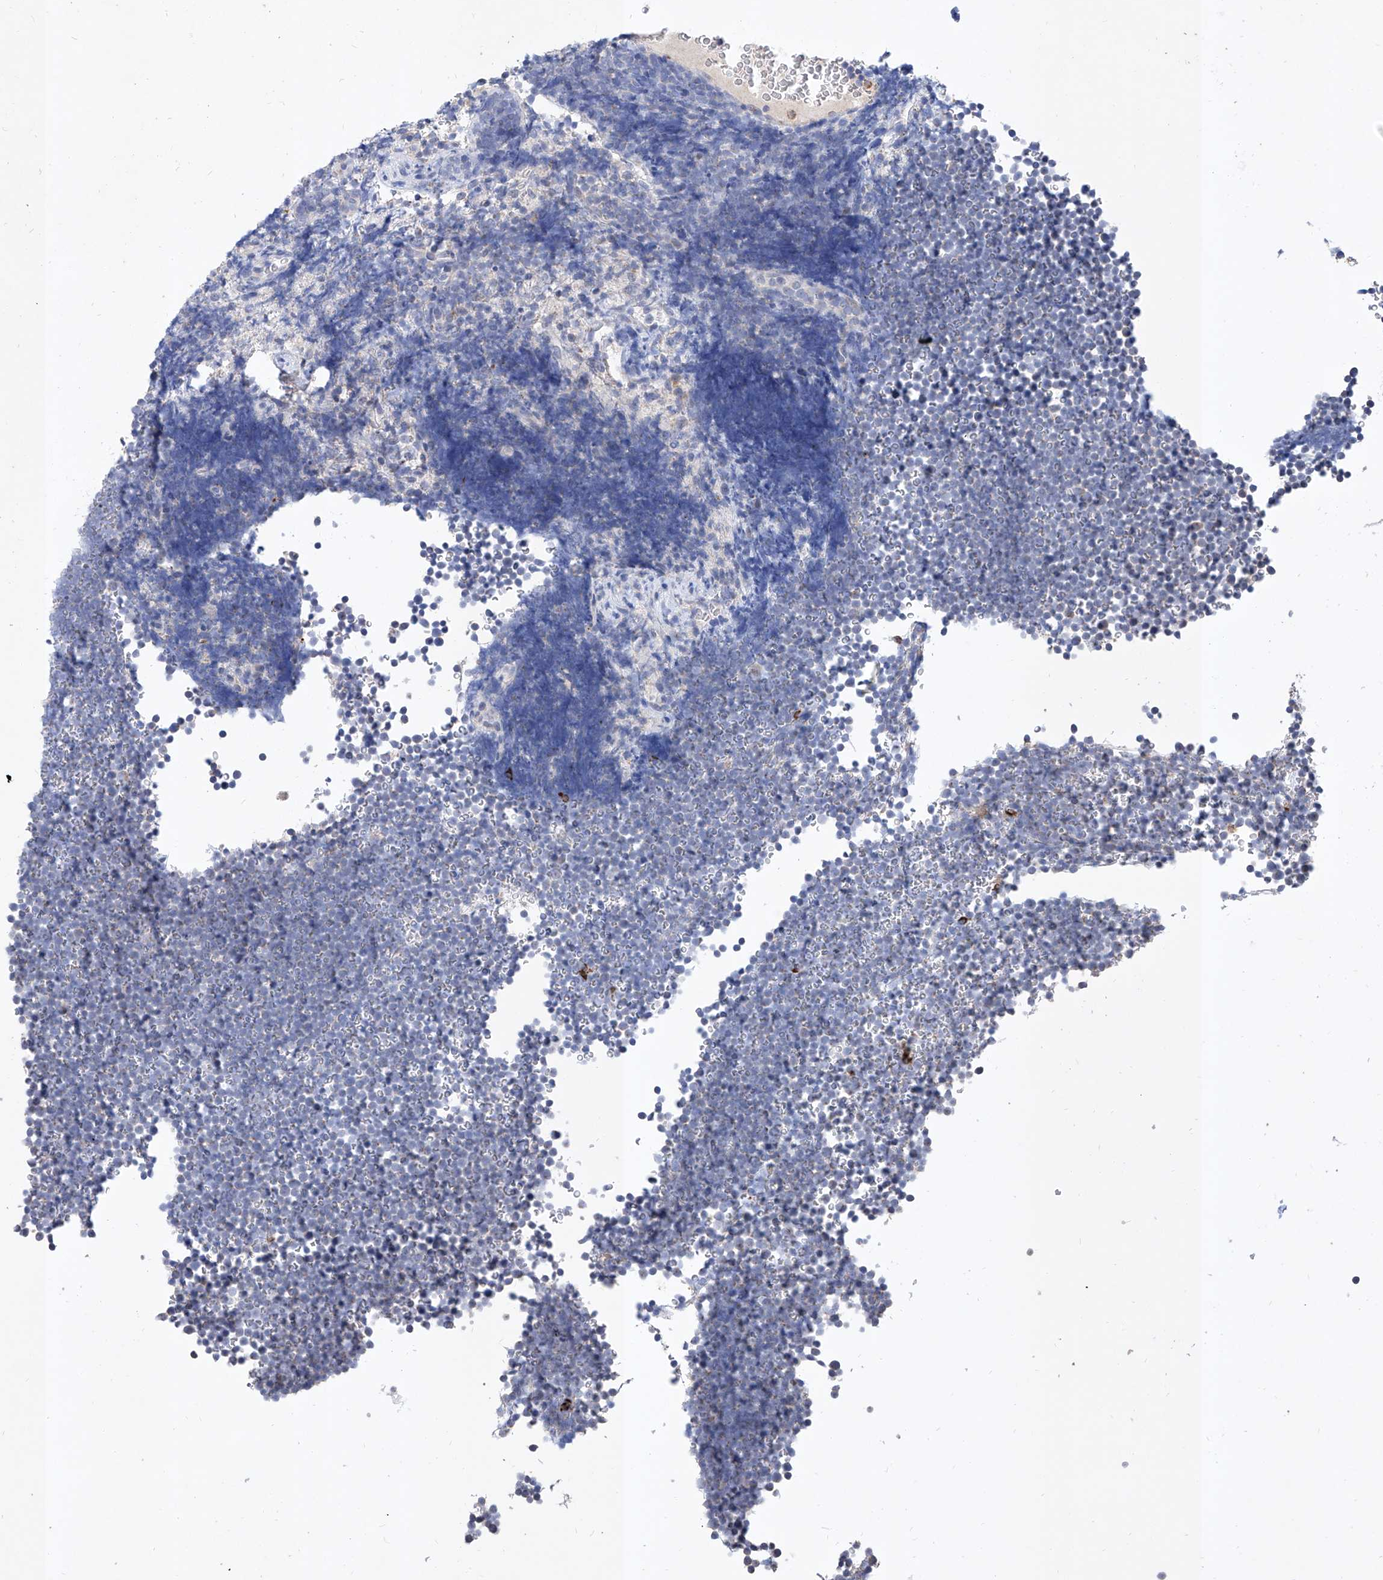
{"staining": {"intensity": "negative", "quantity": "none", "location": "none"}, "tissue": "lymphoma", "cell_type": "Tumor cells", "image_type": "cancer", "snomed": [{"axis": "morphology", "description": "Malignant lymphoma, non-Hodgkin's type, High grade"}, {"axis": "topography", "description": "Lymph node"}], "caption": "Tumor cells are negative for brown protein staining in lymphoma.", "gene": "MFSD4B", "patient": {"sex": "male", "age": 13}}